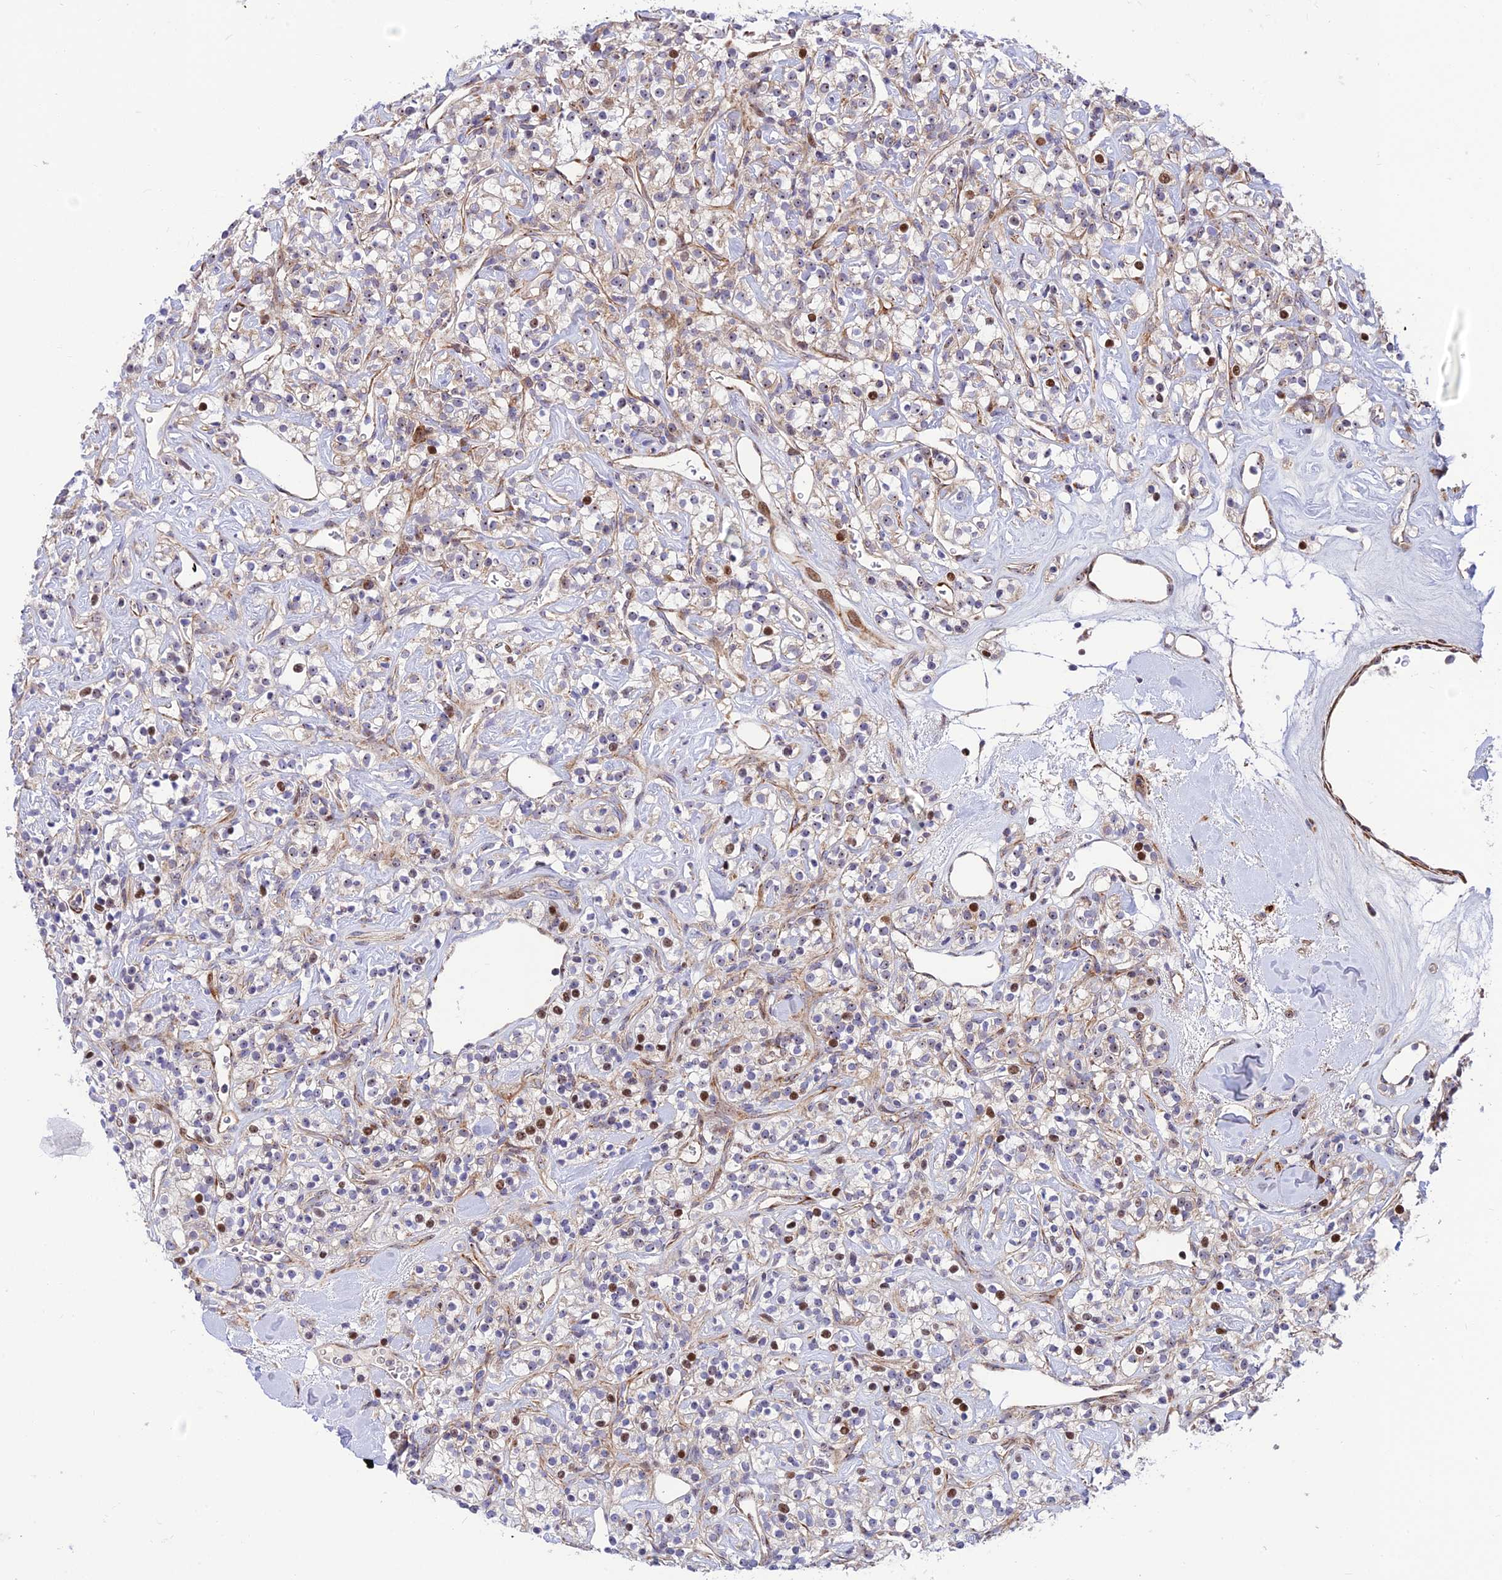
{"staining": {"intensity": "moderate", "quantity": "25%-75%", "location": "nuclear"}, "tissue": "renal cancer", "cell_type": "Tumor cells", "image_type": "cancer", "snomed": [{"axis": "morphology", "description": "Adenocarcinoma, NOS"}, {"axis": "topography", "description": "Kidney"}], "caption": "DAB immunohistochemical staining of human renal cancer exhibits moderate nuclear protein positivity in approximately 25%-75% of tumor cells. (Stains: DAB in brown, nuclei in blue, Microscopy: brightfield microscopy at high magnification).", "gene": "KBTBD7", "patient": {"sex": "male", "age": 77}}